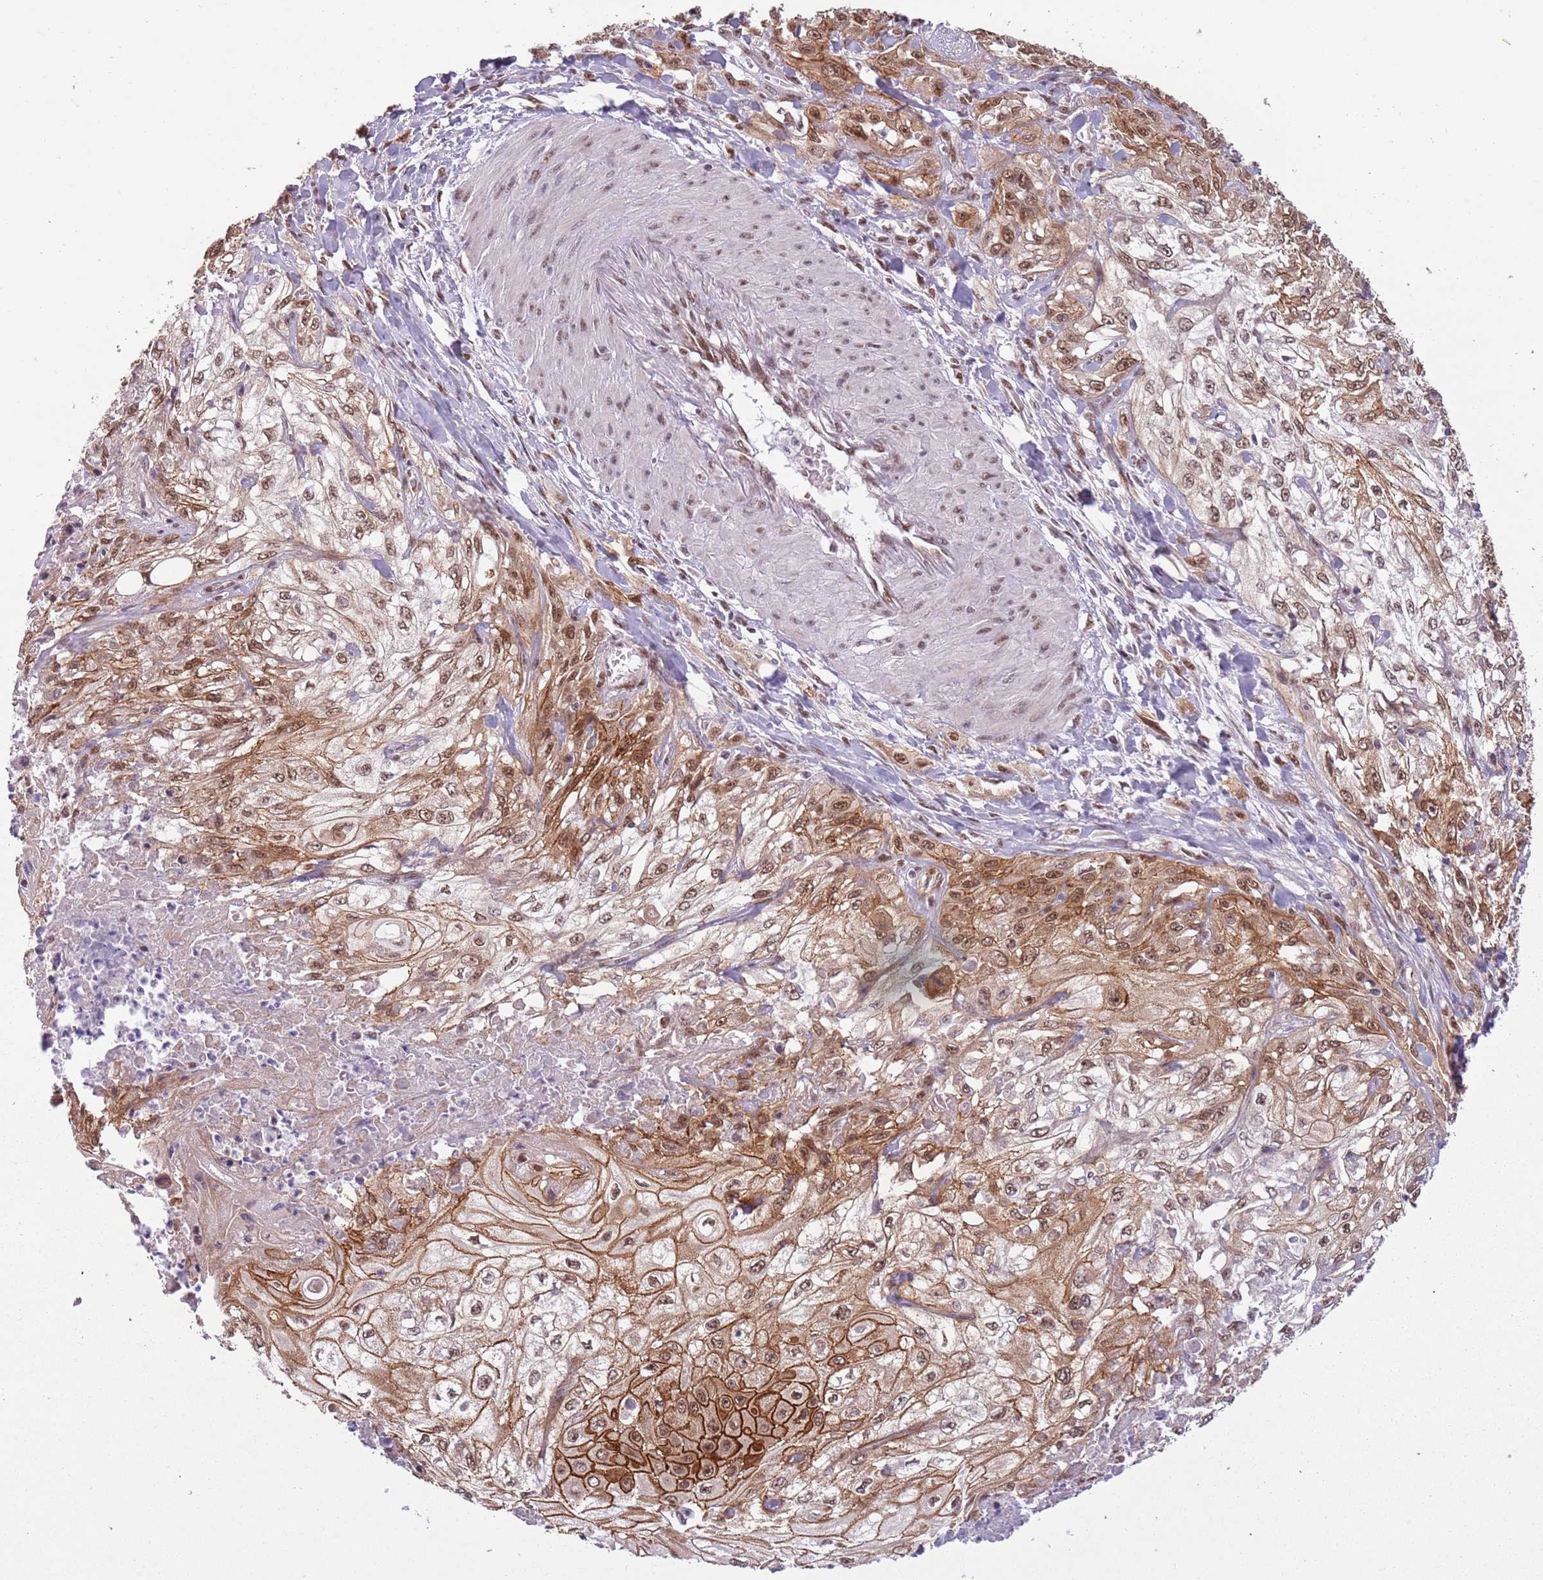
{"staining": {"intensity": "moderate", "quantity": ">75%", "location": "cytoplasmic/membranous,nuclear"}, "tissue": "skin cancer", "cell_type": "Tumor cells", "image_type": "cancer", "snomed": [{"axis": "morphology", "description": "Squamous cell carcinoma, NOS"}, {"axis": "morphology", "description": "Squamous cell carcinoma, metastatic, NOS"}, {"axis": "topography", "description": "Skin"}, {"axis": "topography", "description": "Lymph node"}], "caption": "Human metastatic squamous cell carcinoma (skin) stained with a brown dye demonstrates moderate cytoplasmic/membranous and nuclear positive positivity in approximately >75% of tumor cells.", "gene": "FAM120AOS", "patient": {"sex": "male", "age": 75}}